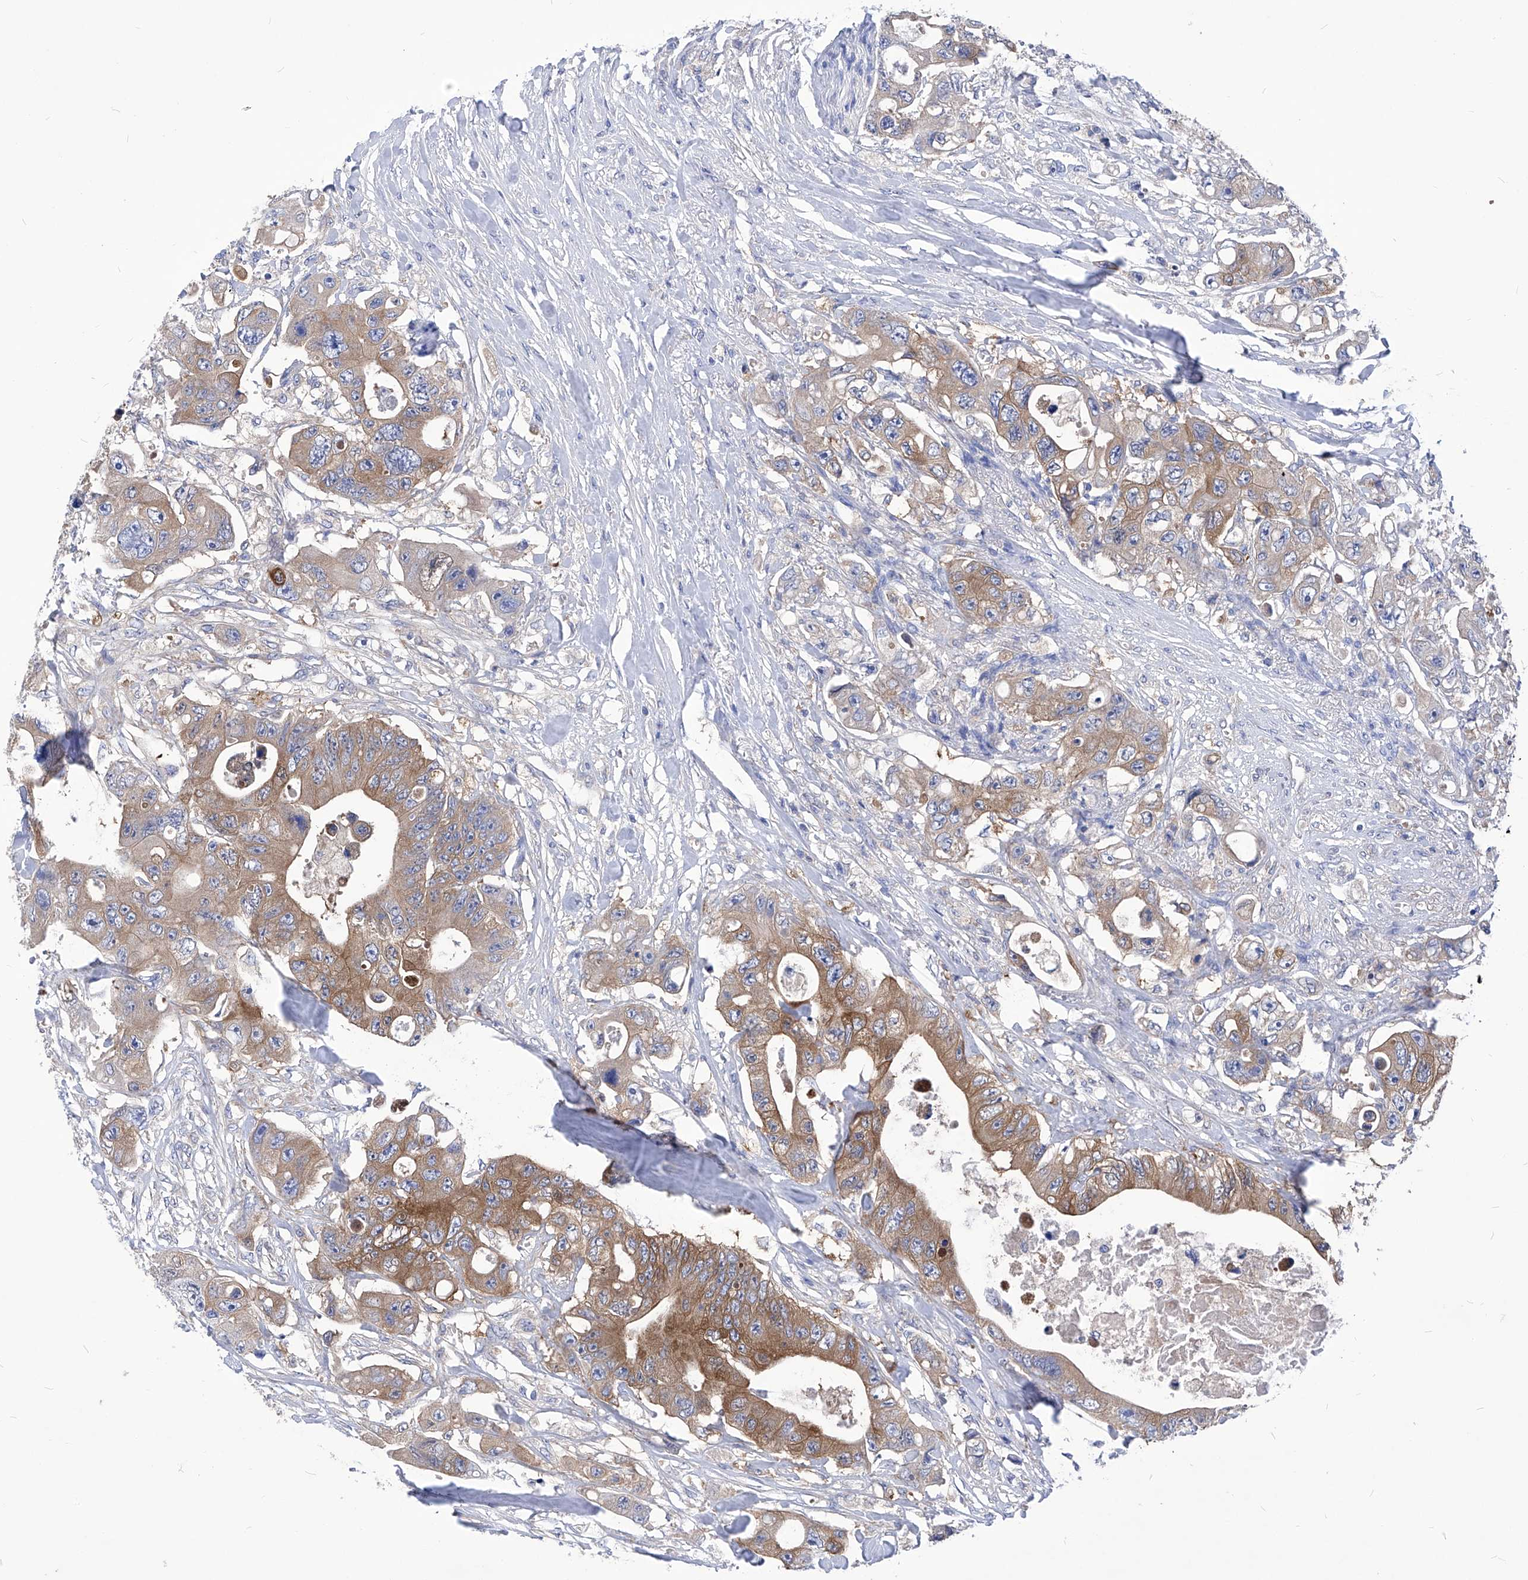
{"staining": {"intensity": "moderate", "quantity": ">75%", "location": "cytoplasmic/membranous"}, "tissue": "colorectal cancer", "cell_type": "Tumor cells", "image_type": "cancer", "snomed": [{"axis": "morphology", "description": "Adenocarcinoma, NOS"}, {"axis": "topography", "description": "Colon"}], "caption": "Protein expression by IHC shows moderate cytoplasmic/membranous staining in approximately >75% of tumor cells in adenocarcinoma (colorectal). Immunohistochemistry (ihc) stains the protein in brown and the nuclei are stained blue.", "gene": "XPNPEP1", "patient": {"sex": "female", "age": 46}}